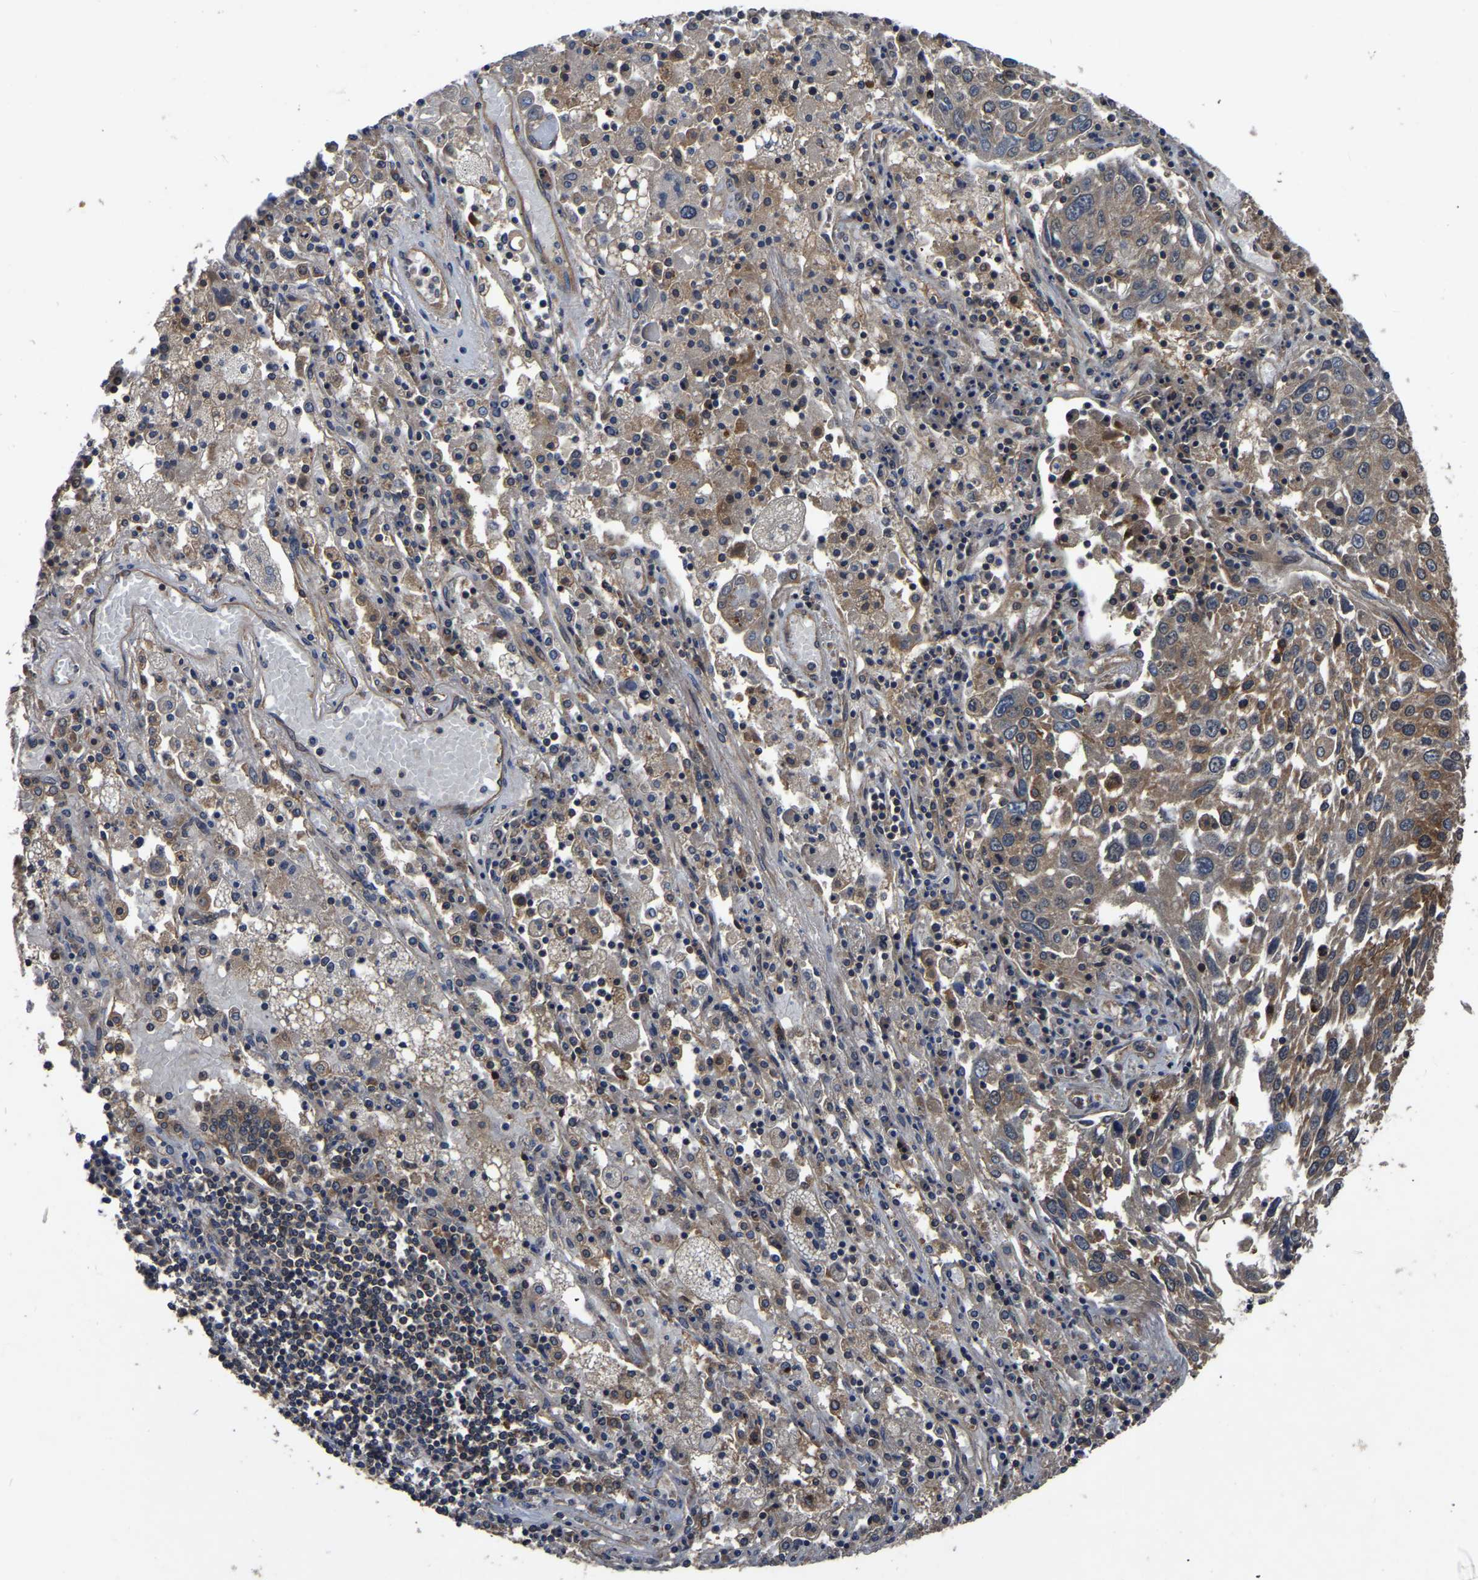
{"staining": {"intensity": "moderate", "quantity": ">75%", "location": "cytoplasmic/membranous"}, "tissue": "lung cancer", "cell_type": "Tumor cells", "image_type": "cancer", "snomed": [{"axis": "morphology", "description": "Squamous cell carcinoma, NOS"}, {"axis": "topography", "description": "Lung"}], "caption": "Approximately >75% of tumor cells in lung cancer (squamous cell carcinoma) demonstrate moderate cytoplasmic/membranous protein positivity as visualized by brown immunohistochemical staining.", "gene": "CRYZL1", "patient": {"sex": "male", "age": 65}}